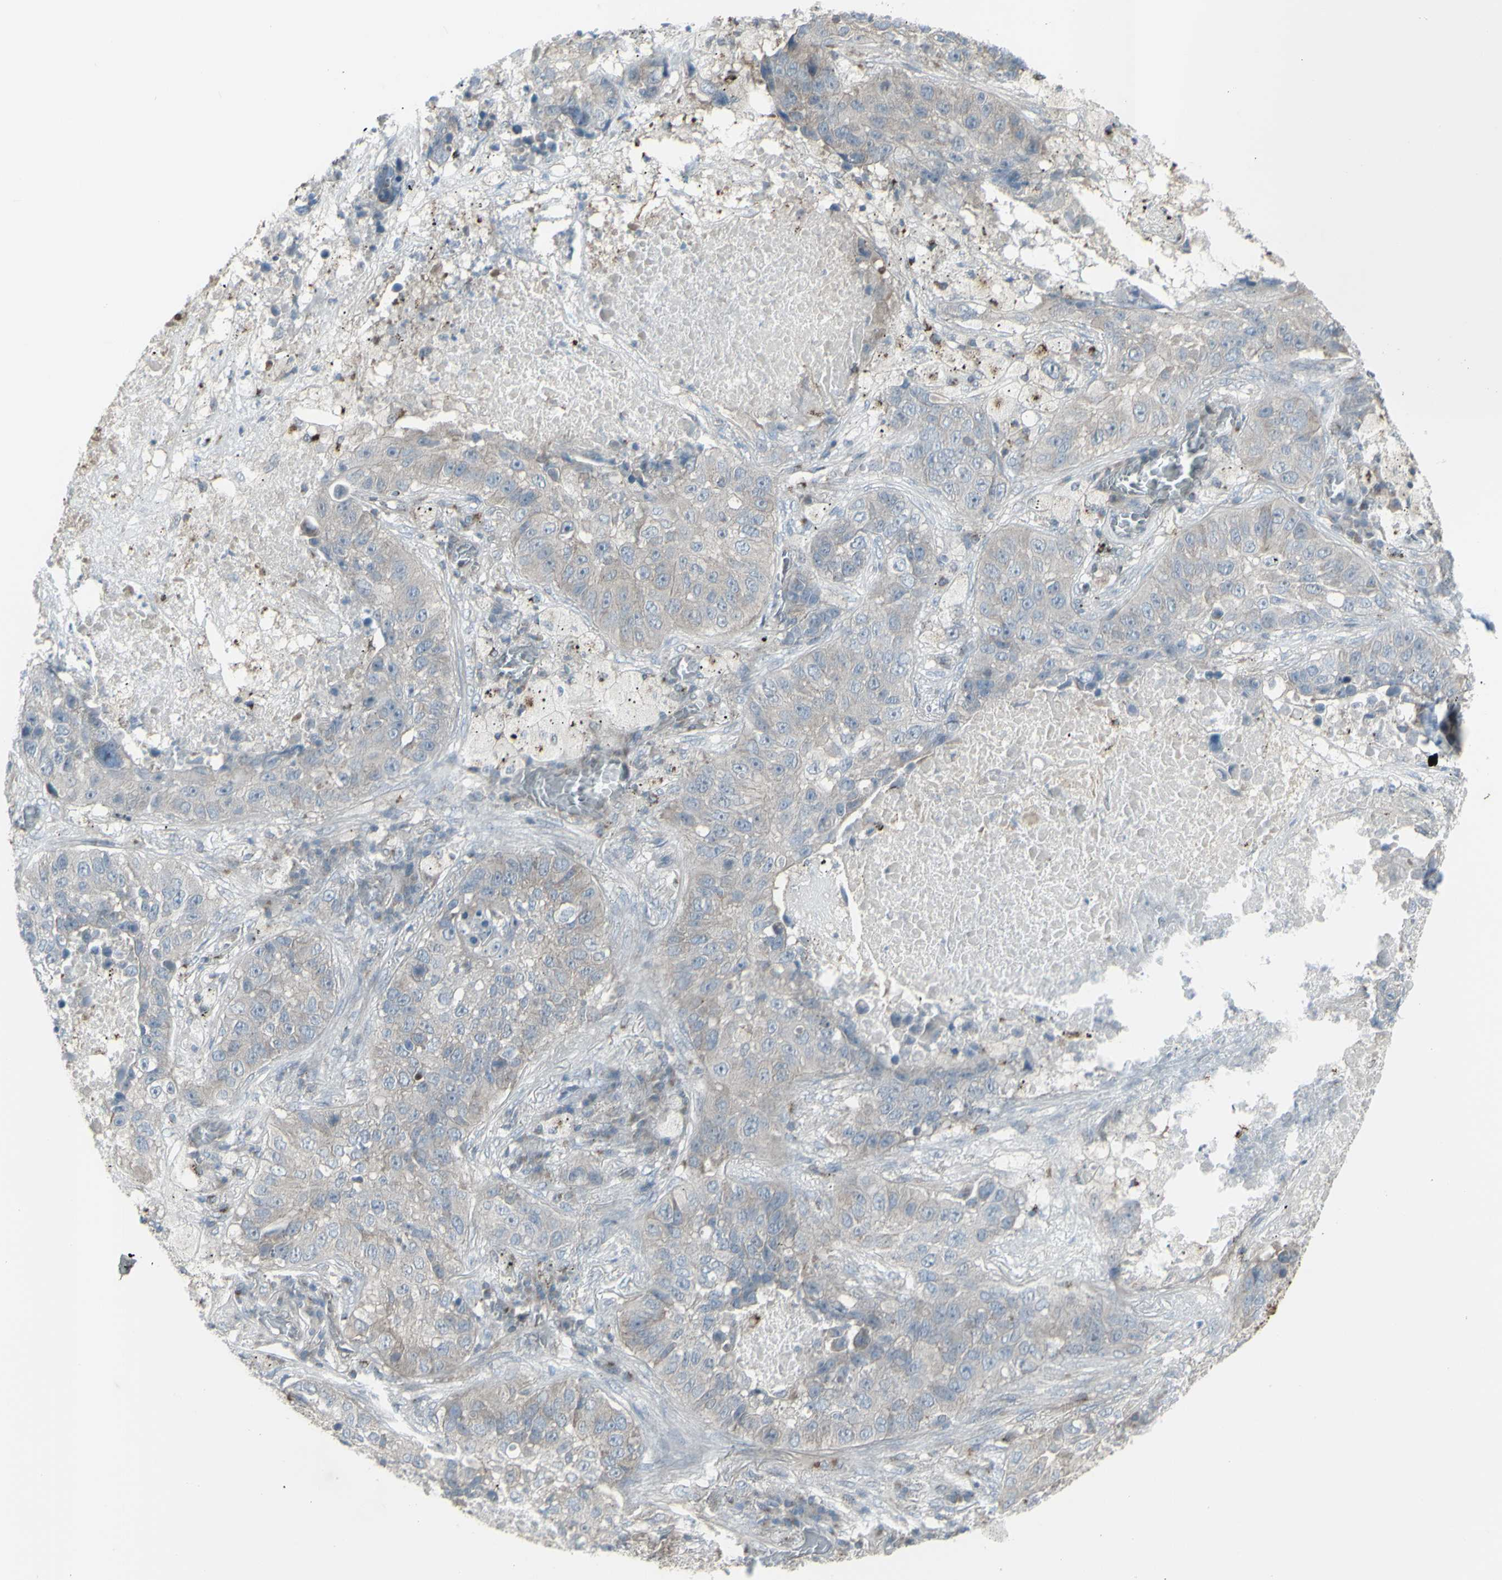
{"staining": {"intensity": "negative", "quantity": "none", "location": "none"}, "tissue": "lung cancer", "cell_type": "Tumor cells", "image_type": "cancer", "snomed": [{"axis": "morphology", "description": "Squamous cell carcinoma, NOS"}, {"axis": "topography", "description": "Lung"}], "caption": "An immunohistochemistry (IHC) photomicrograph of lung squamous cell carcinoma is shown. There is no staining in tumor cells of lung squamous cell carcinoma.", "gene": "GALNT6", "patient": {"sex": "male", "age": 57}}